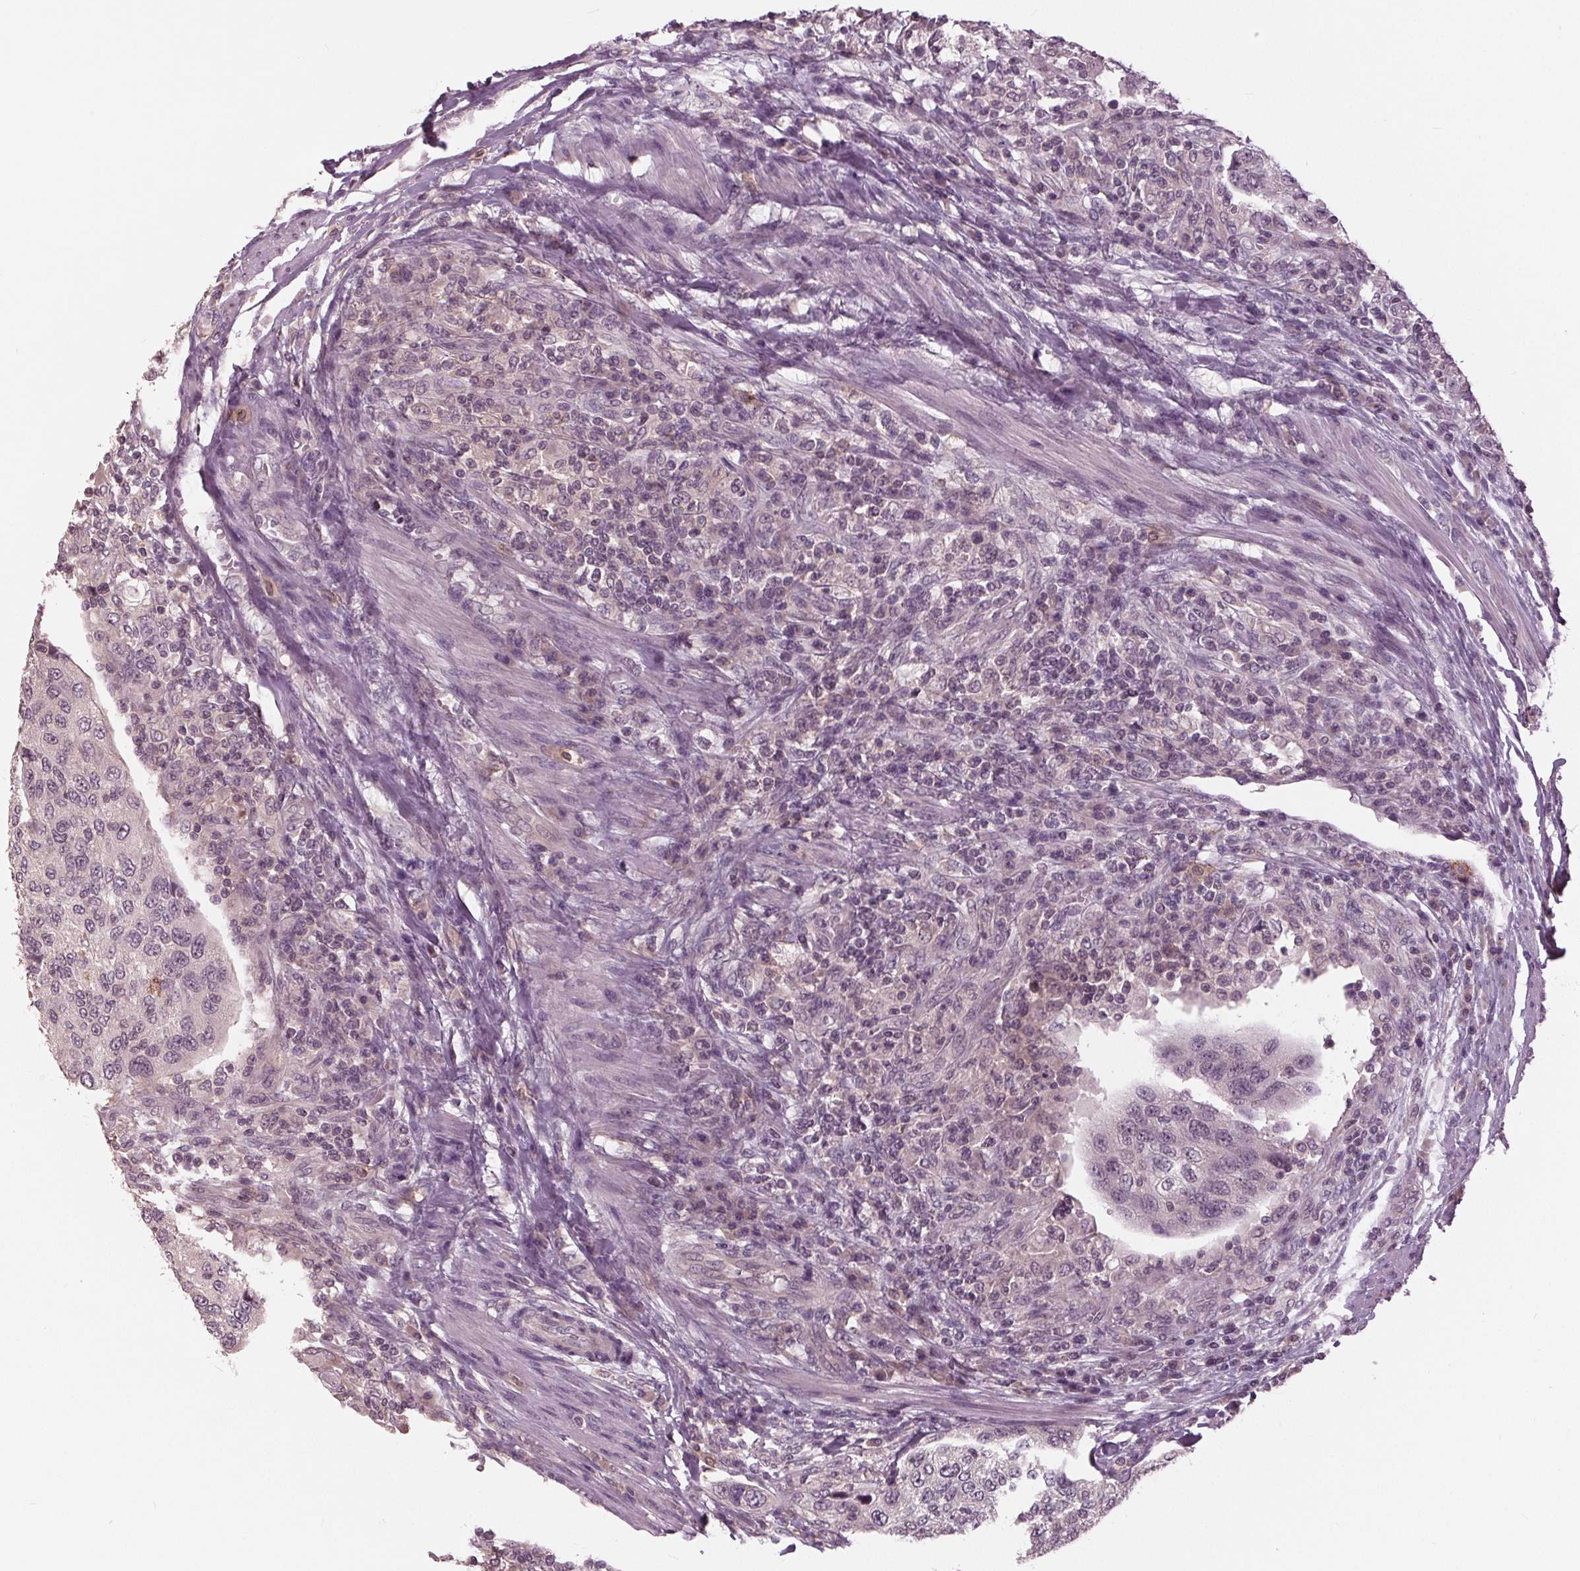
{"staining": {"intensity": "negative", "quantity": "none", "location": "none"}, "tissue": "urothelial cancer", "cell_type": "Tumor cells", "image_type": "cancer", "snomed": [{"axis": "morphology", "description": "Urothelial carcinoma, High grade"}, {"axis": "topography", "description": "Urinary bladder"}], "caption": "This is an IHC image of high-grade urothelial carcinoma. There is no expression in tumor cells.", "gene": "SIGLEC6", "patient": {"sex": "female", "age": 78}}